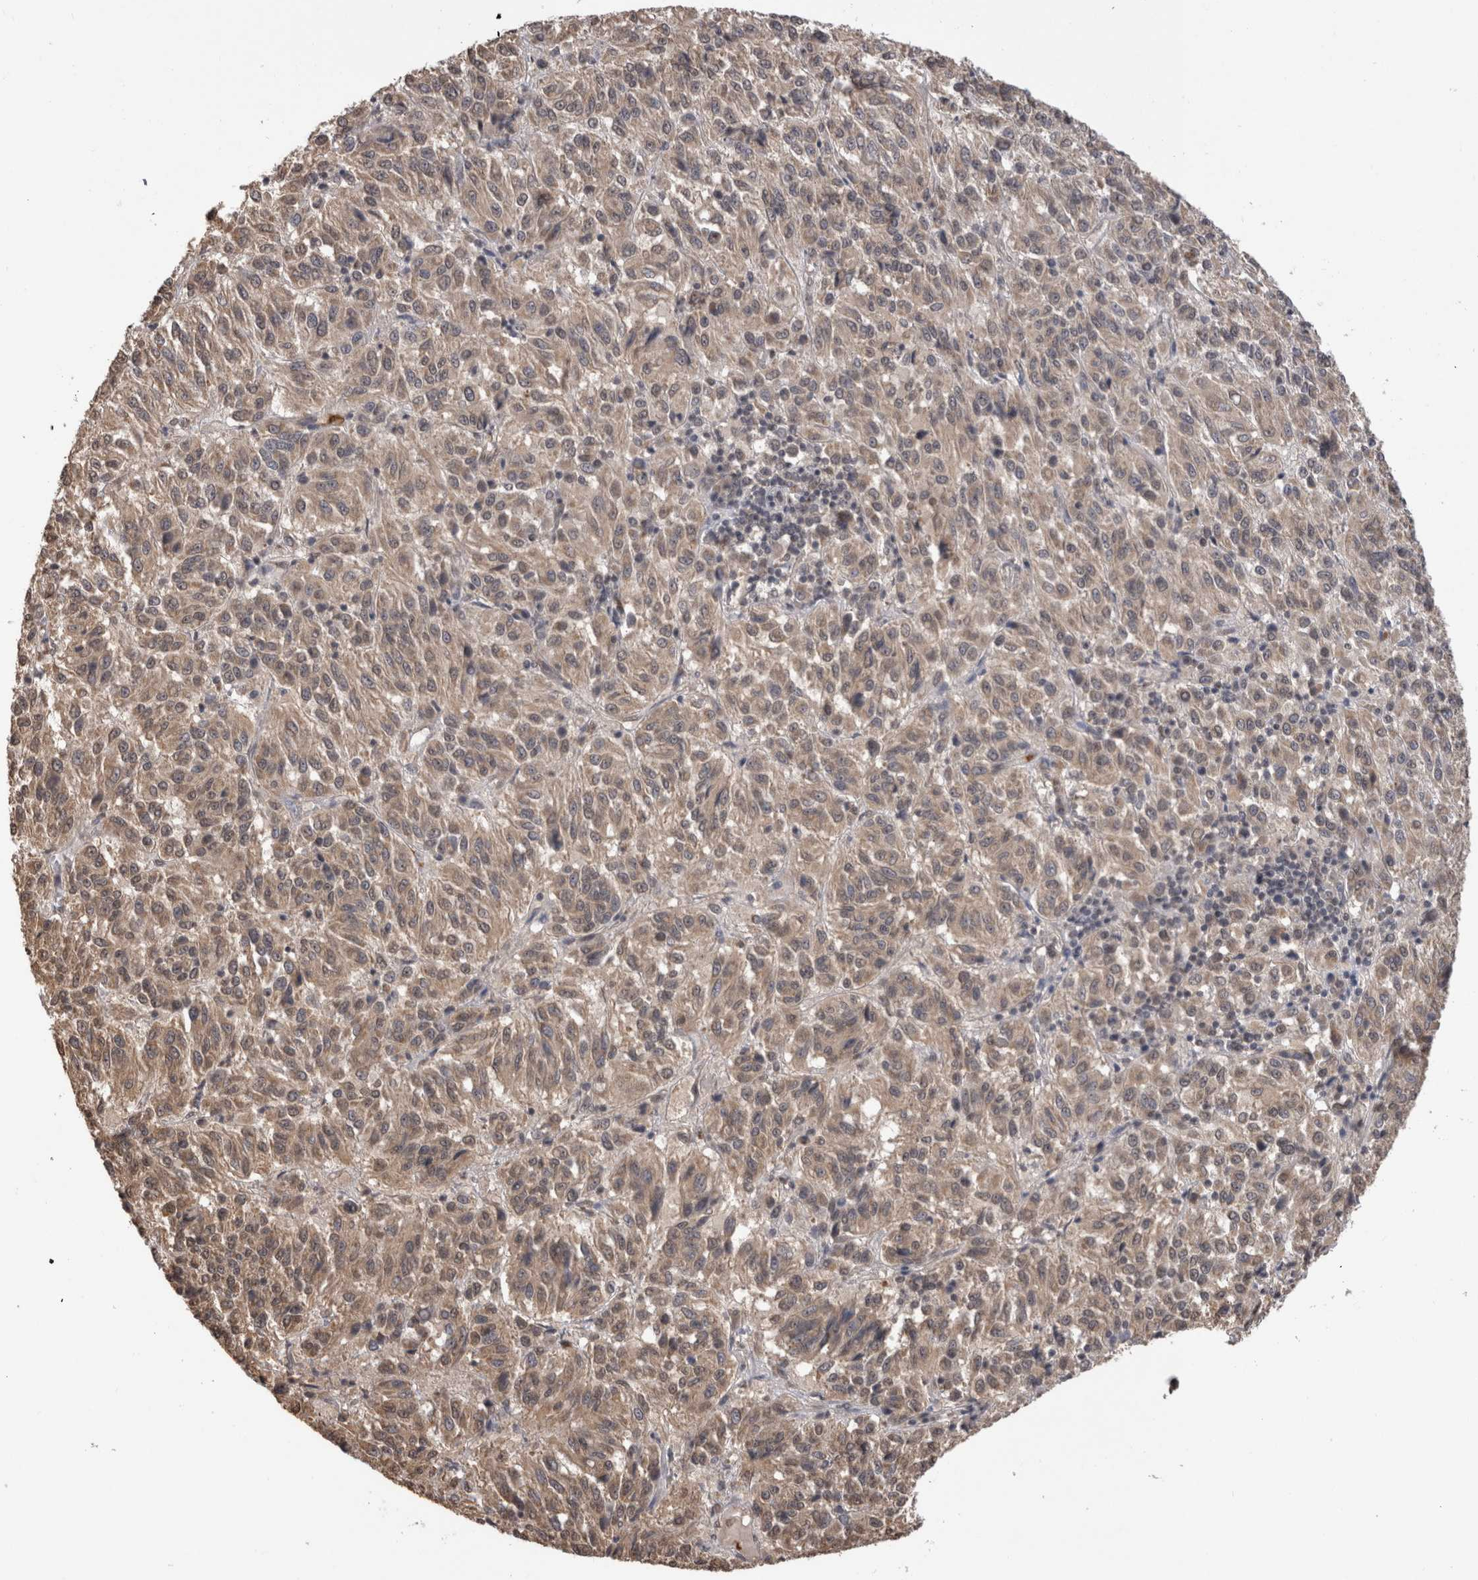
{"staining": {"intensity": "weak", "quantity": ">75%", "location": "cytoplasmic/membranous"}, "tissue": "melanoma", "cell_type": "Tumor cells", "image_type": "cancer", "snomed": [{"axis": "morphology", "description": "Malignant melanoma, Metastatic site"}, {"axis": "topography", "description": "Lung"}], "caption": "Melanoma tissue reveals weak cytoplasmic/membranous positivity in about >75% of tumor cells", "gene": "PAK4", "patient": {"sex": "male", "age": 64}}